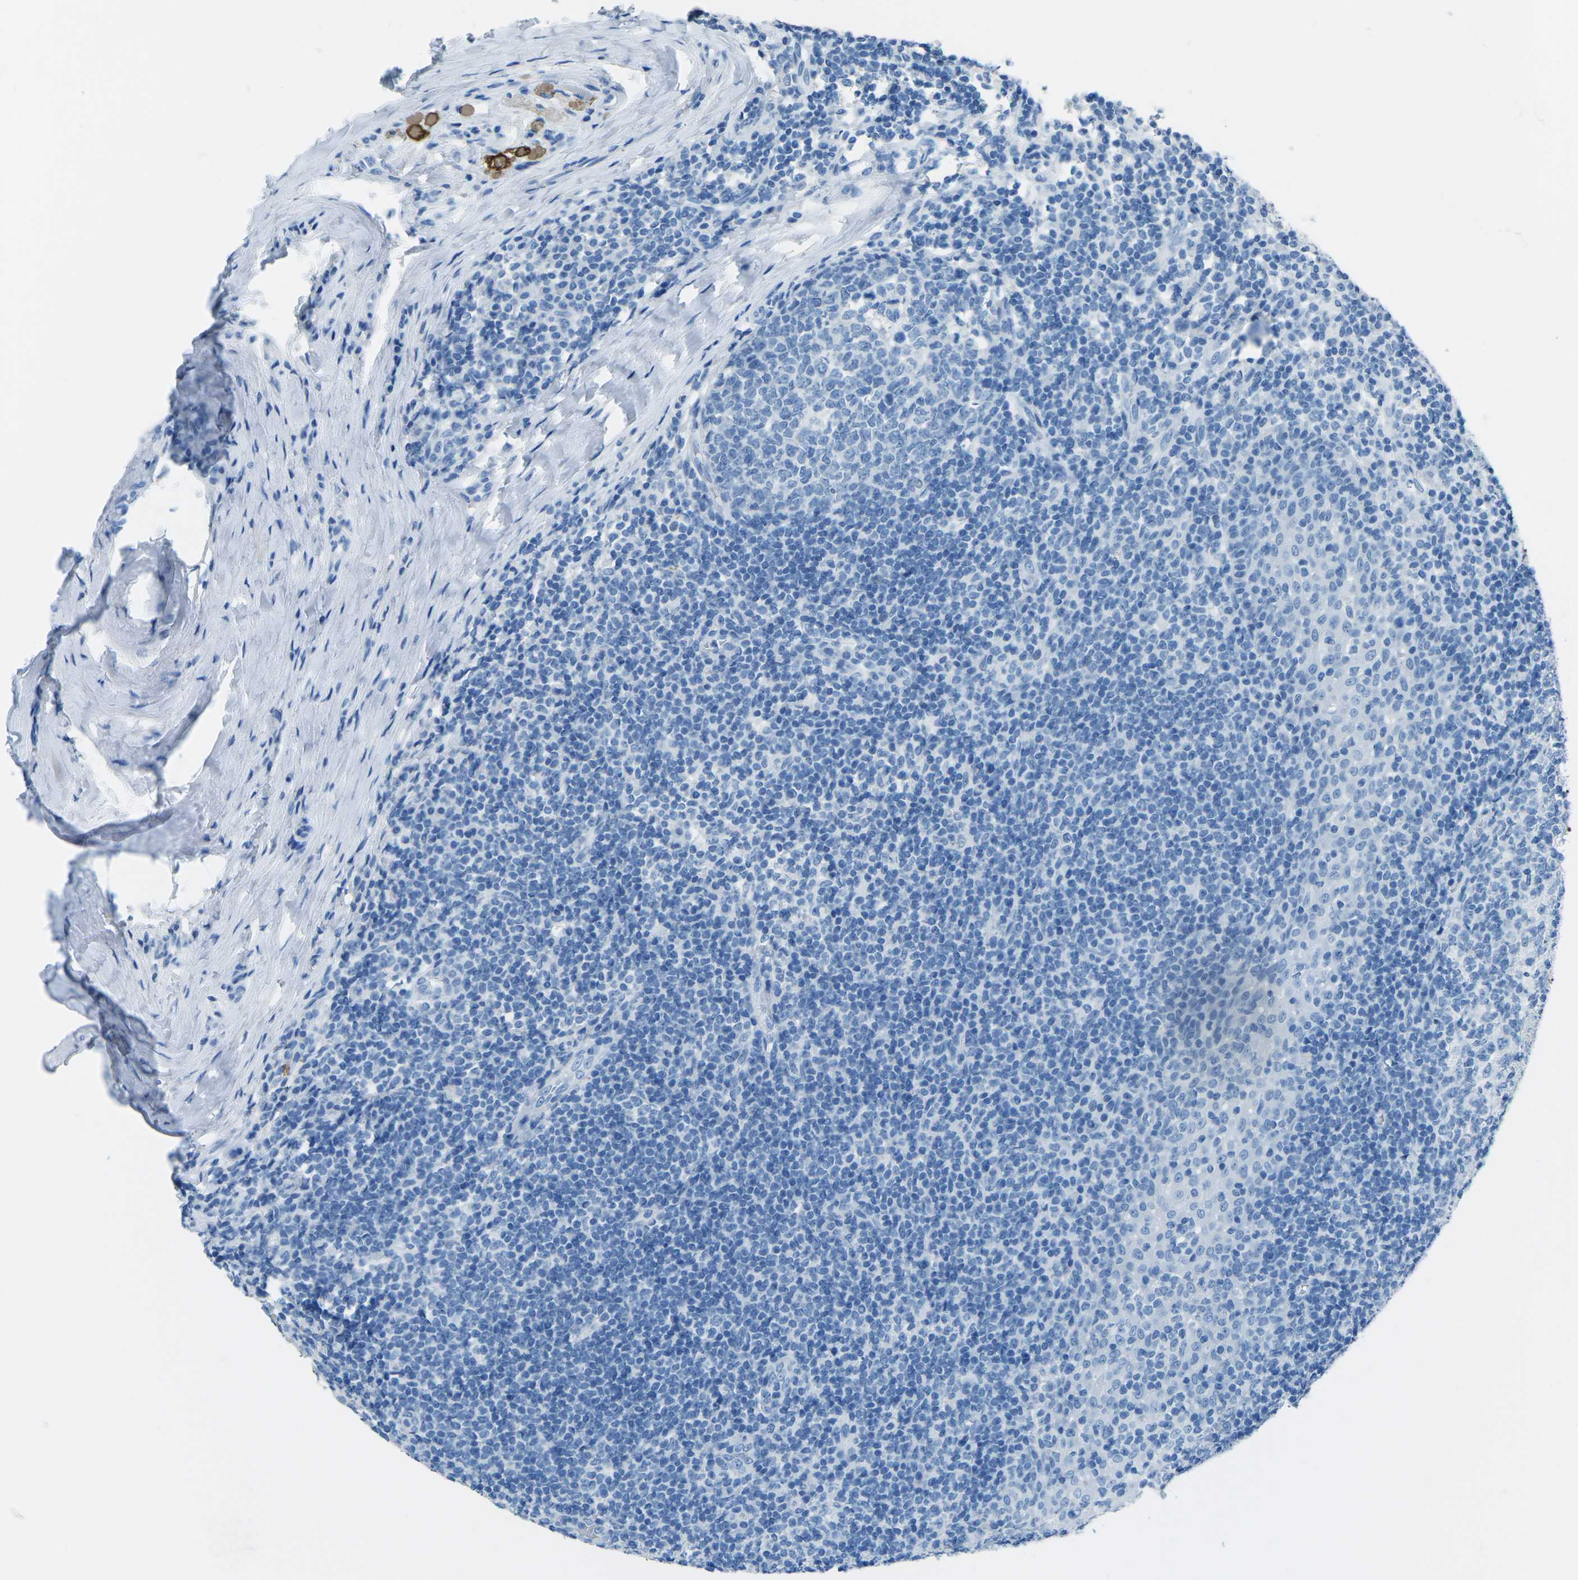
{"staining": {"intensity": "negative", "quantity": "none", "location": "none"}, "tissue": "tonsil", "cell_type": "Germinal center cells", "image_type": "normal", "snomed": [{"axis": "morphology", "description": "Normal tissue, NOS"}, {"axis": "topography", "description": "Tonsil"}], "caption": "Germinal center cells are negative for brown protein staining in unremarkable tonsil. (Stains: DAB IHC with hematoxylin counter stain, Microscopy: brightfield microscopy at high magnification).", "gene": "MYH8", "patient": {"sex": "female", "age": 19}}